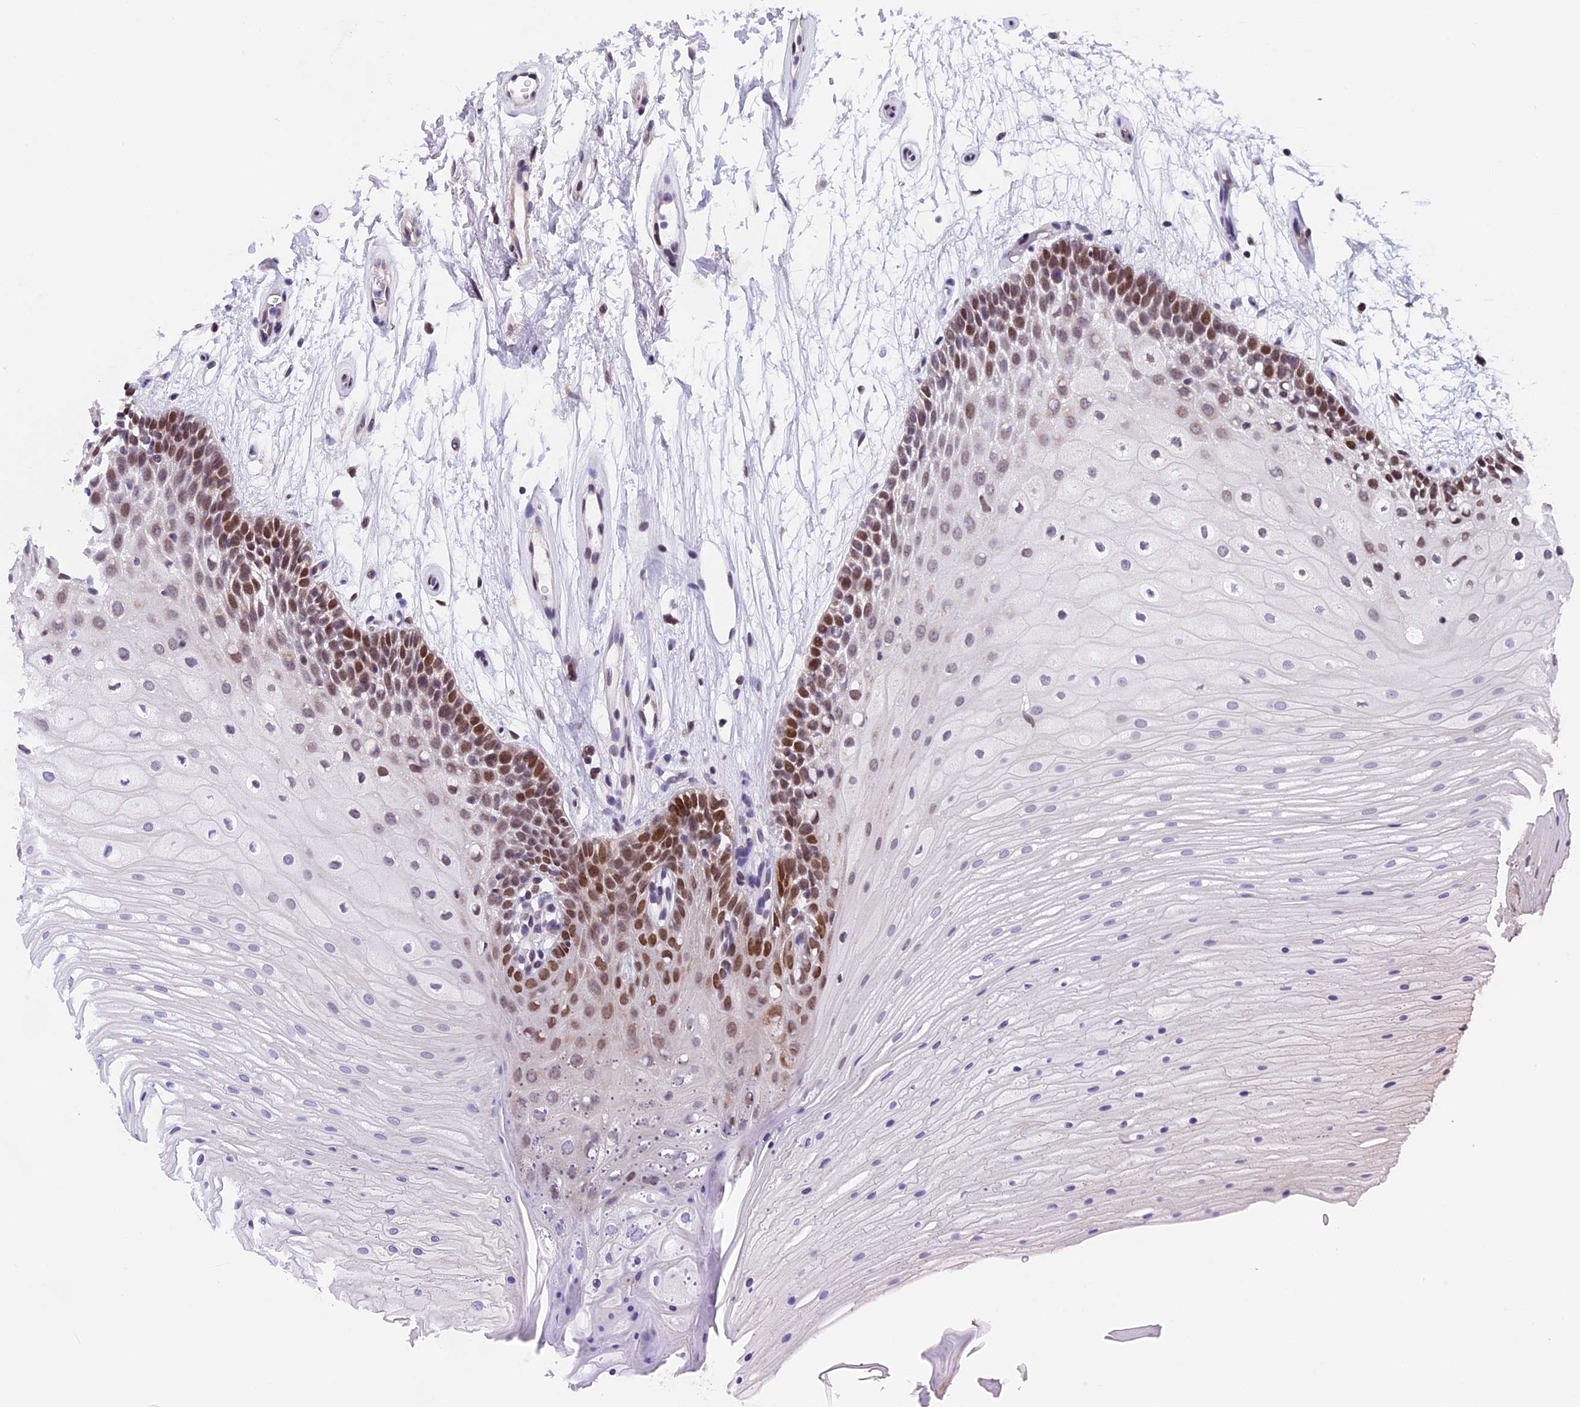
{"staining": {"intensity": "moderate", "quantity": "25%-75%", "location": "nuclear"}, "tissue": "oral mucosa", "cell_type": "Squamous epithelial cells", "image_type": "normal", "snomed": [{"axis": "morphology", "description": "Normal tissue, NOS"}, {"axis": "topography", "description": "Oral tissue"}], "caption": "Moderate nuclear positivity for a protein is appreciated in about 25%-75% of squamous epithelial cells of unremarkable oral mucosa using immunohistochemistry.", "gene": "ZNF317", "patient": {"sex": "female", "age": 80}}